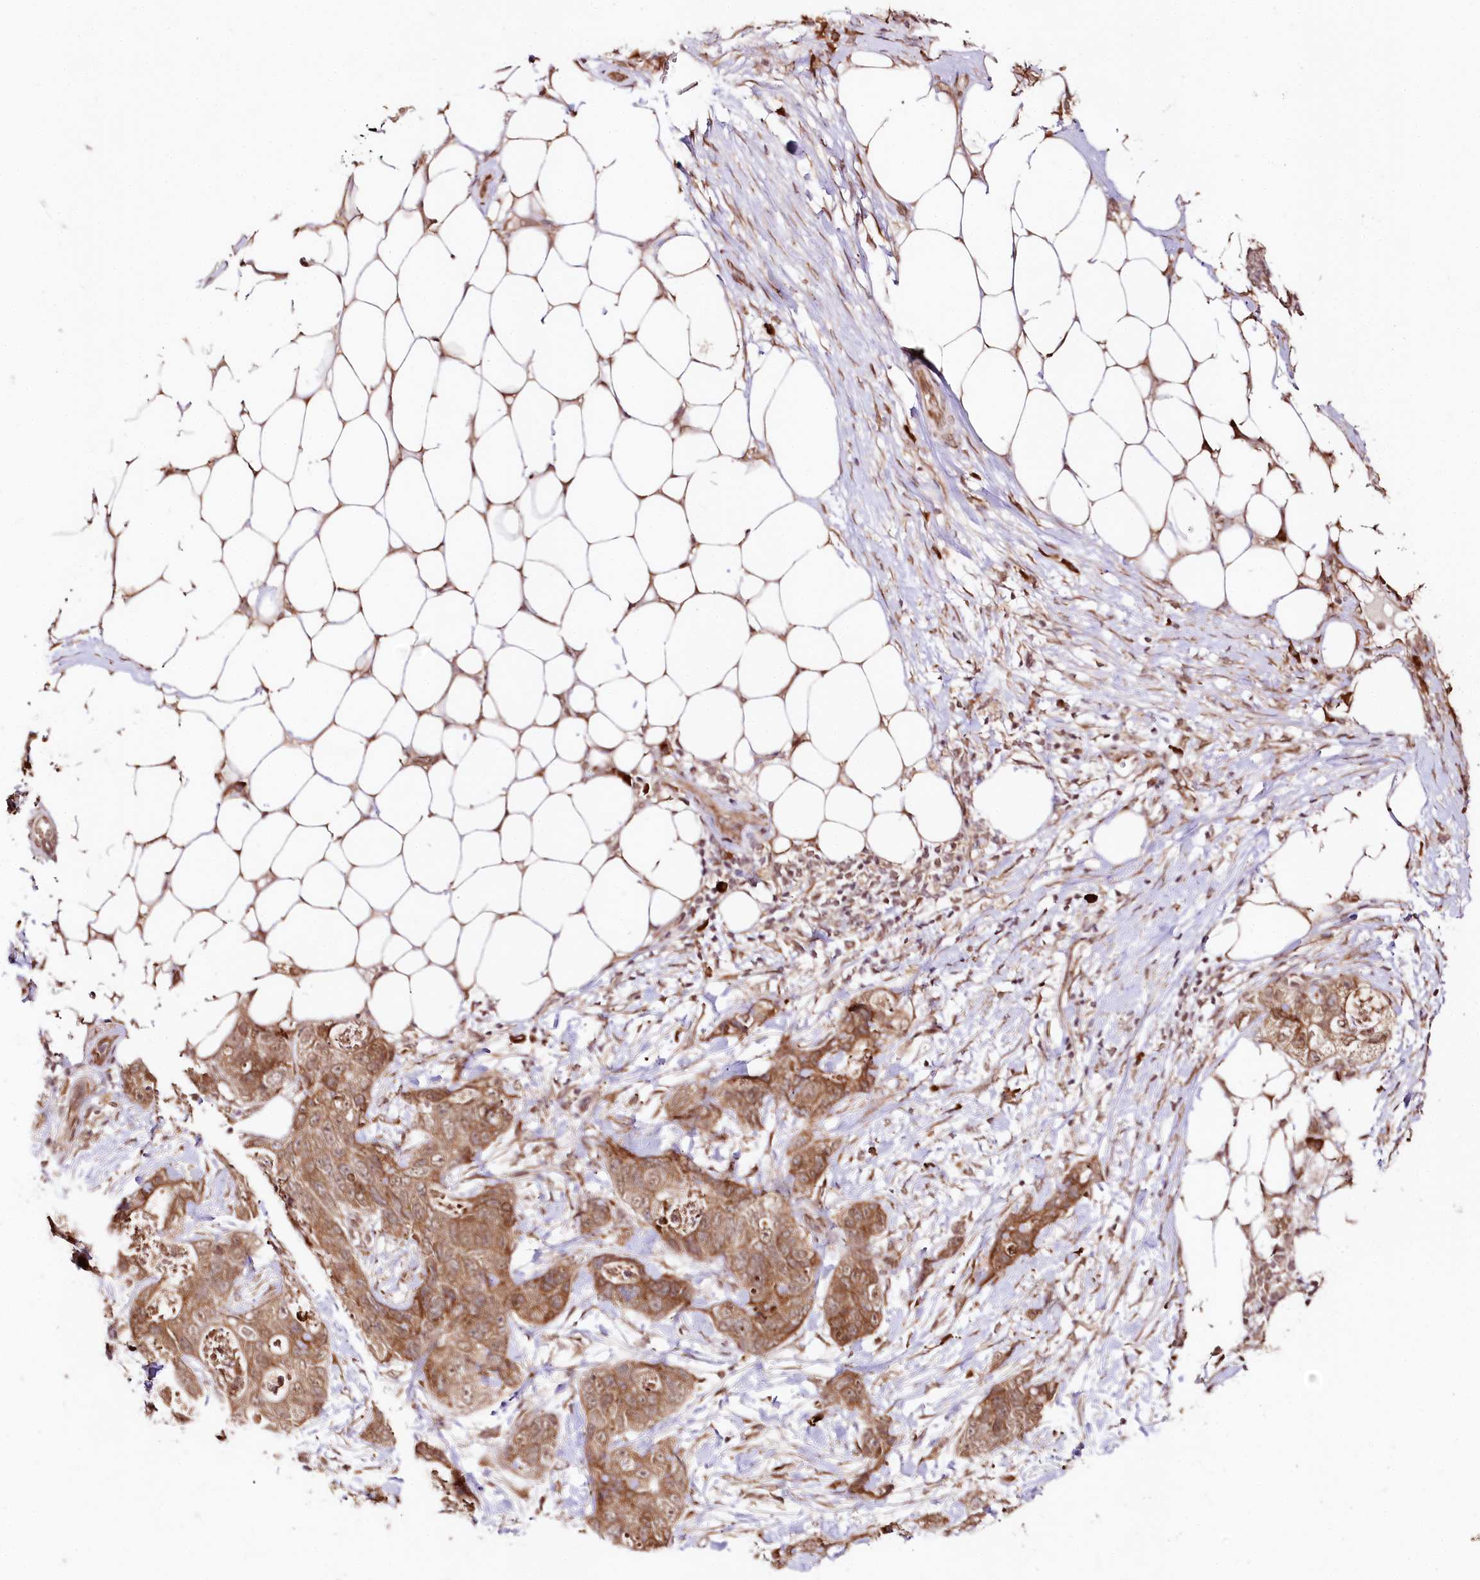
{"staining": {"intensity": "moderate", "quantity": ">75%", "location": "cytoplasmic/membranous"}, "tissue": "stomach cancer", "cell_type": "Tumor cells", "image_type": "cancer", "snomed": [{"axis": "morphology", "description": "Adenocarcinoma, NOS"}, {"axis": "topography", "description": "Stomach"}], "caption": "An image of stomach cancer stained for a protein demonstrates moderate cytoplasmic/membranous brown staining in tumor cells.", "gene": "ENSG00000144785", "patient": {"sex": "female", "age": 89}}